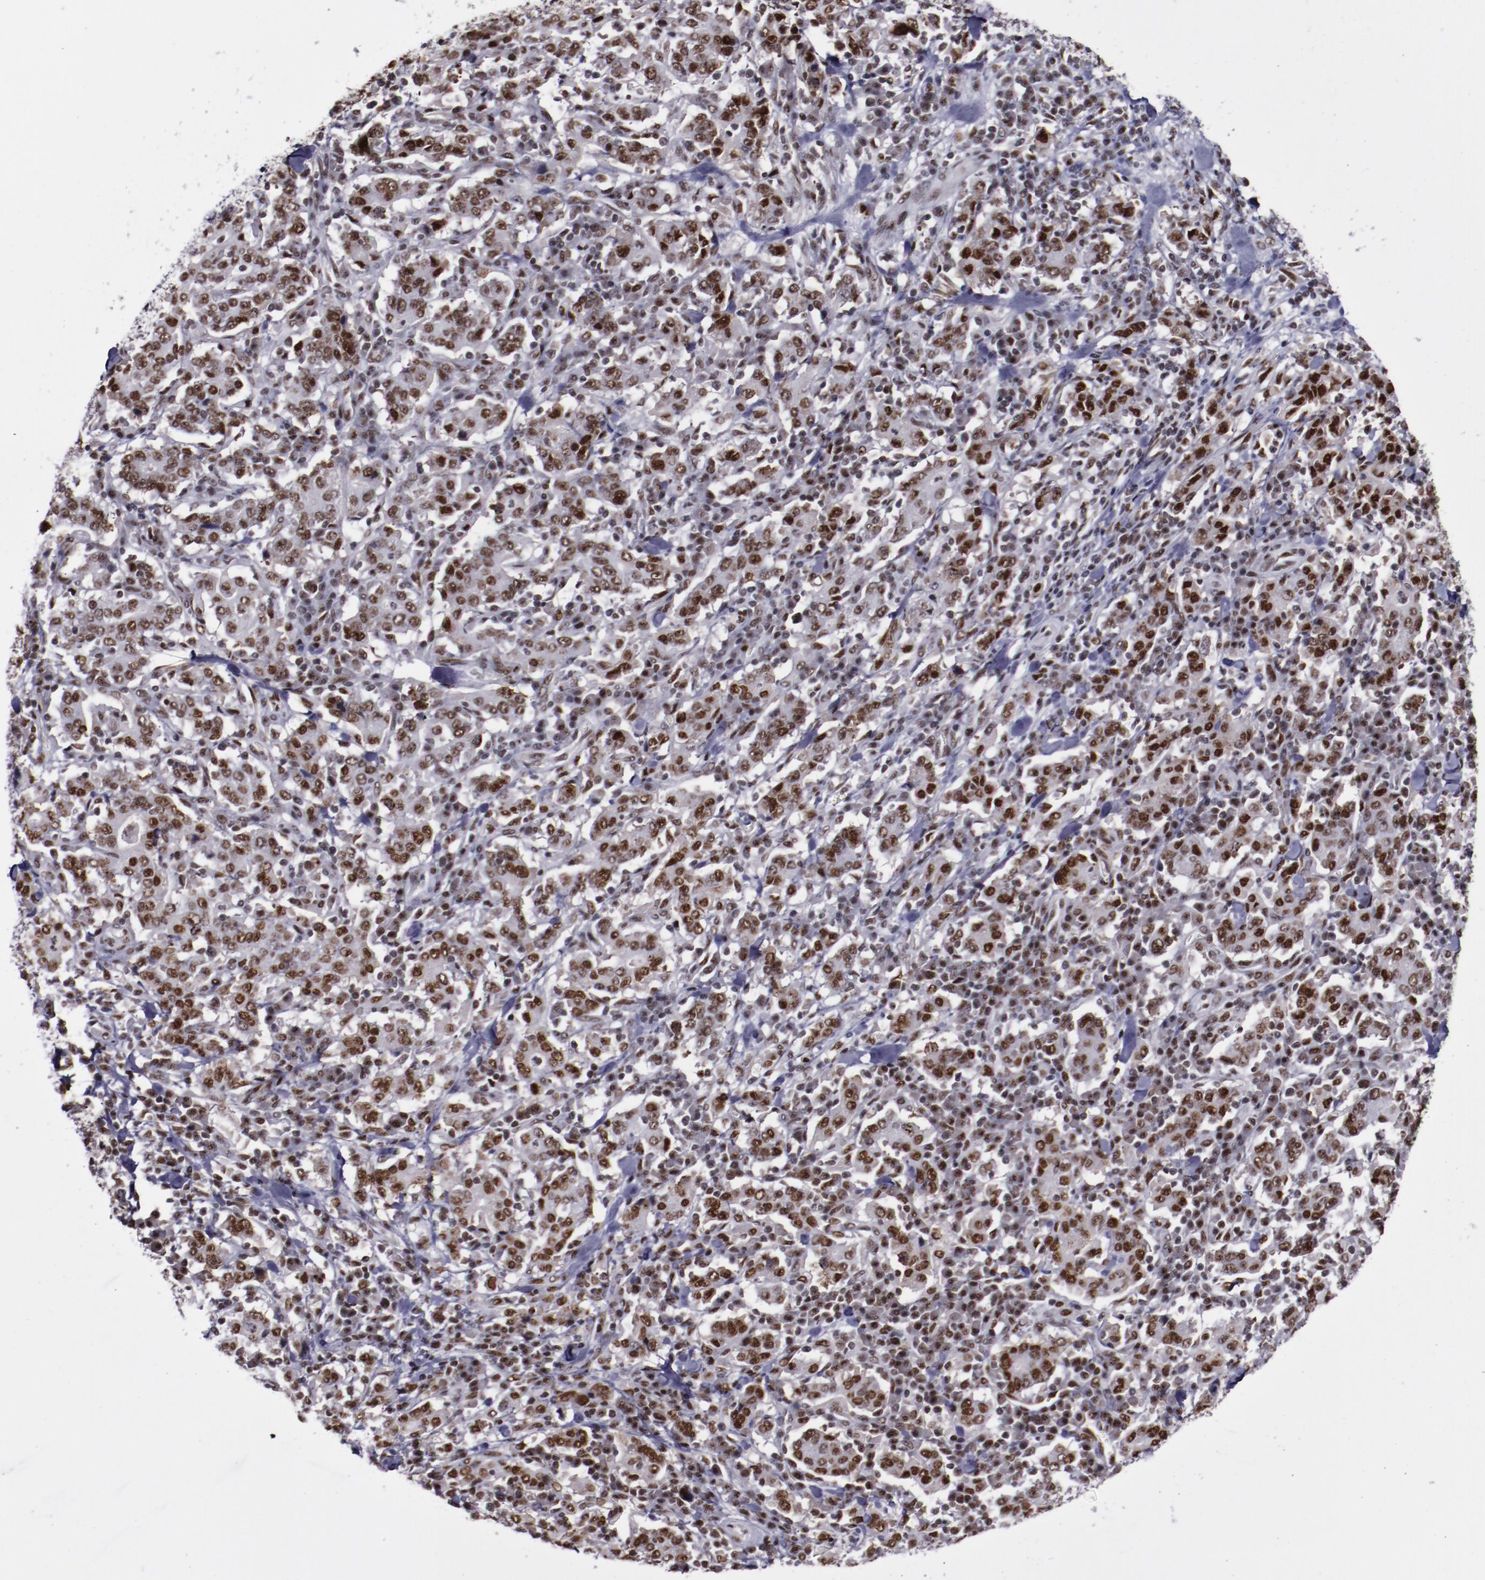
{"staining": {"intensity": "moderate", "quantity": ">75%", "location": "nuclear"}, "tissue": "stomach cancer", "cell_type": "Tumor cells", "image_type": "cancer", "snomed": [{"axis": "morphology", "description": "Normal tissue, NOS"}, {"axis": "morphology", "description": "Adenocarcinoma, NOS"}, {"axis": "topography", "description": "Stomach, upper"}, {"axis": "topography", "description": "Stomach"}], "caption": "A micrograph showing moderate nuclear expression in about >75% of tumor cells in stomach adenocarcinoma, as visualized by brown immunohistochemical staining.", "gene": "ERH", "patient": {"sex": "male", "age": 59}}